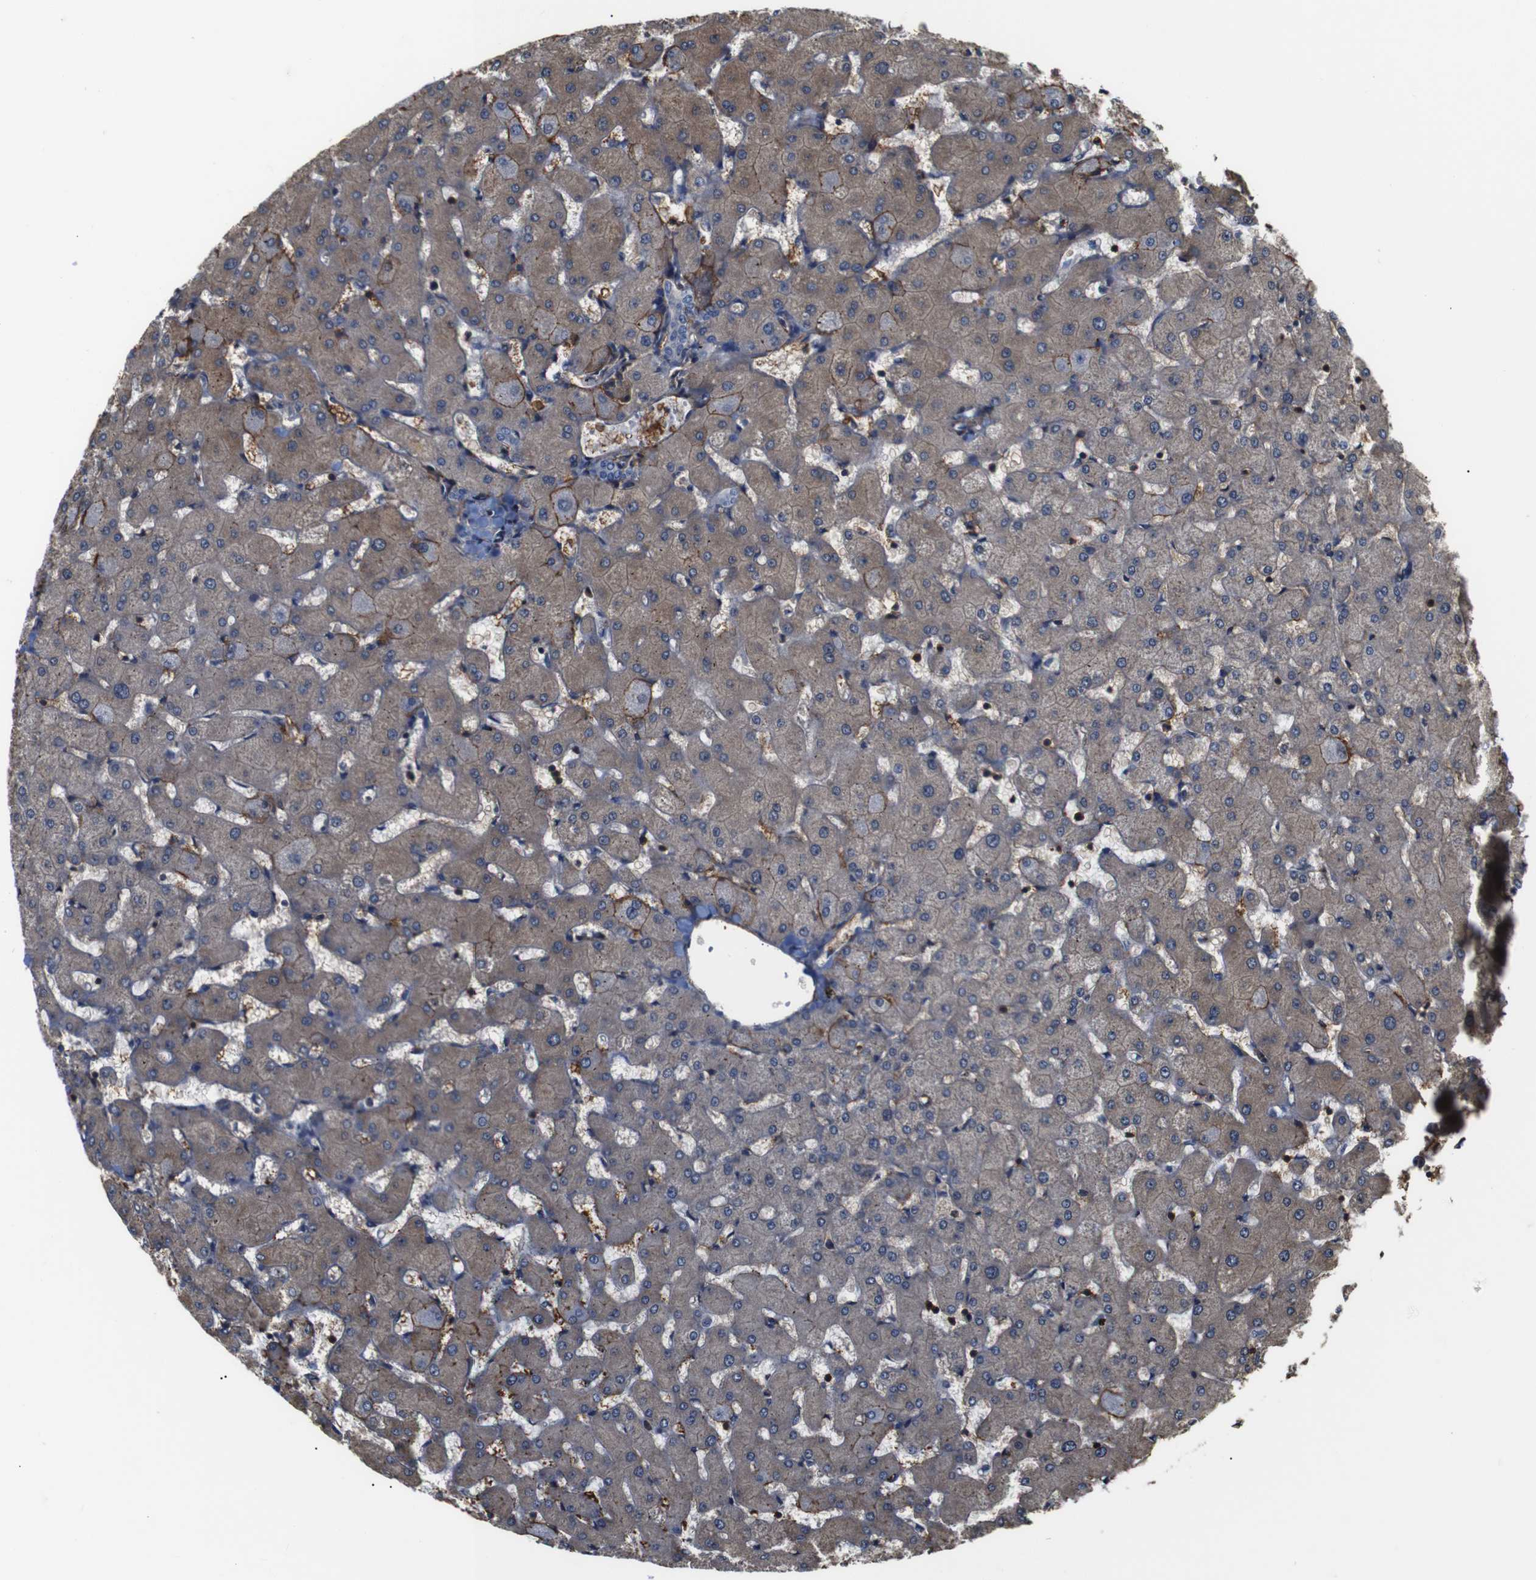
{"staining": {"intensity": "negative", "quantity": "none", "location": "none"}, "tissue": "liver", "cell_type": "Cholangiocytes", "image_type": "normal", "snomed": [{"axis": "morphology", "description": "Normal tissue, NOS"}, {"axis": "topography", "description": "Liver"}], "caption": "The image reveals no significant expression in cholangiocytes of liver. (DAB IHC with hematoxylin counter stain).", "gene": "PI4KA", "patient": {"sex": "female", "age": 63}}